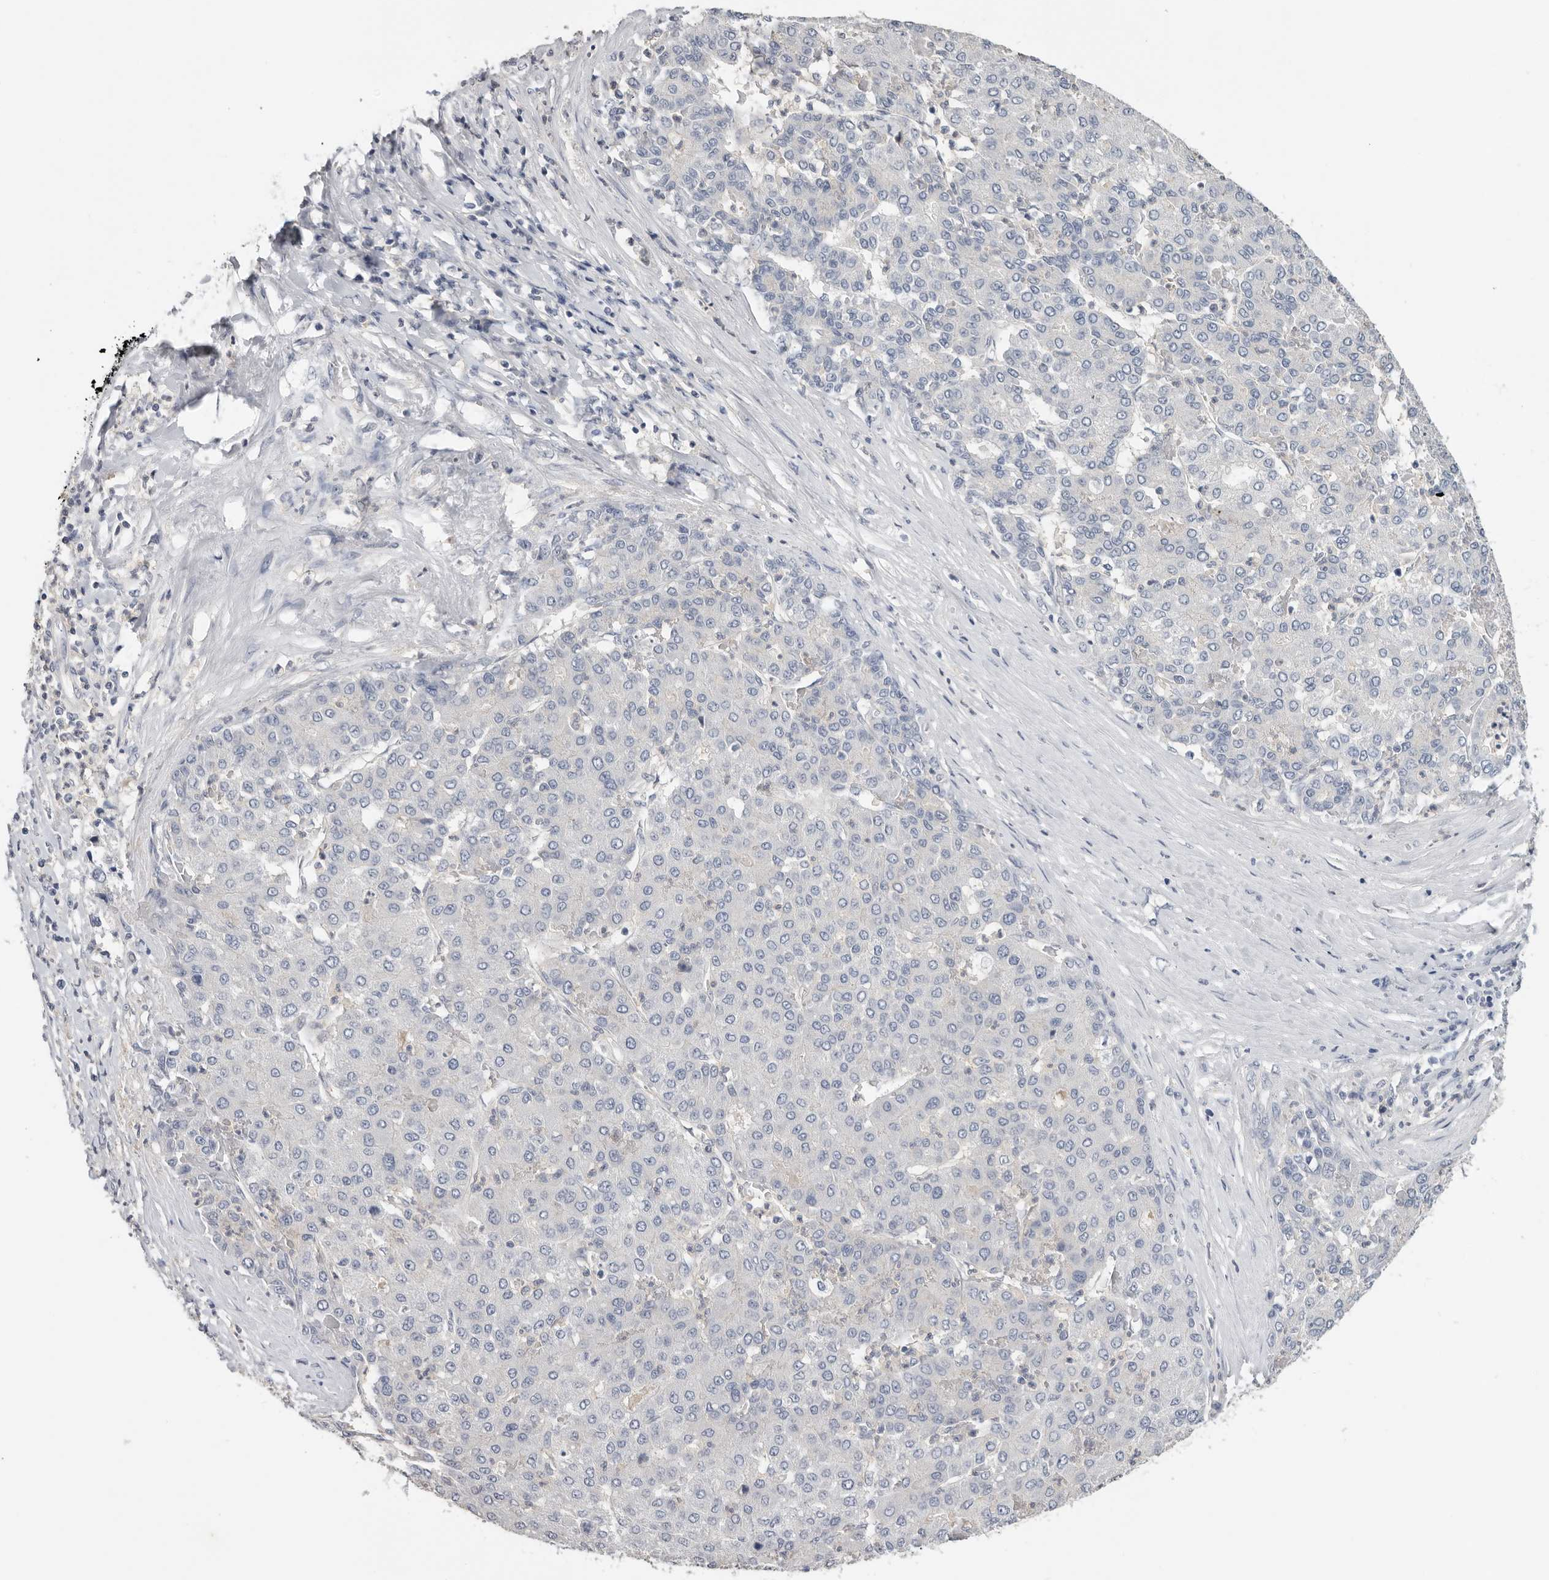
{"staining": {"intensity": "negative", "quantity": "none", "location": "none"}, "tissue": "liver cancer", "cell_type": "Tumor cells", "image_type": "cancer", "snomed": [{"axis": "morphology", "description": "Carcinoma, Hepatocellular, NOS"}, {"axis": "topography", "description": "Liver"}], "caption": "The photomicrograph displays no significant expression in tumor cells of liver cancer.", "gene": "WDTC1", "patient": {"sex": "male", "age": 65}}